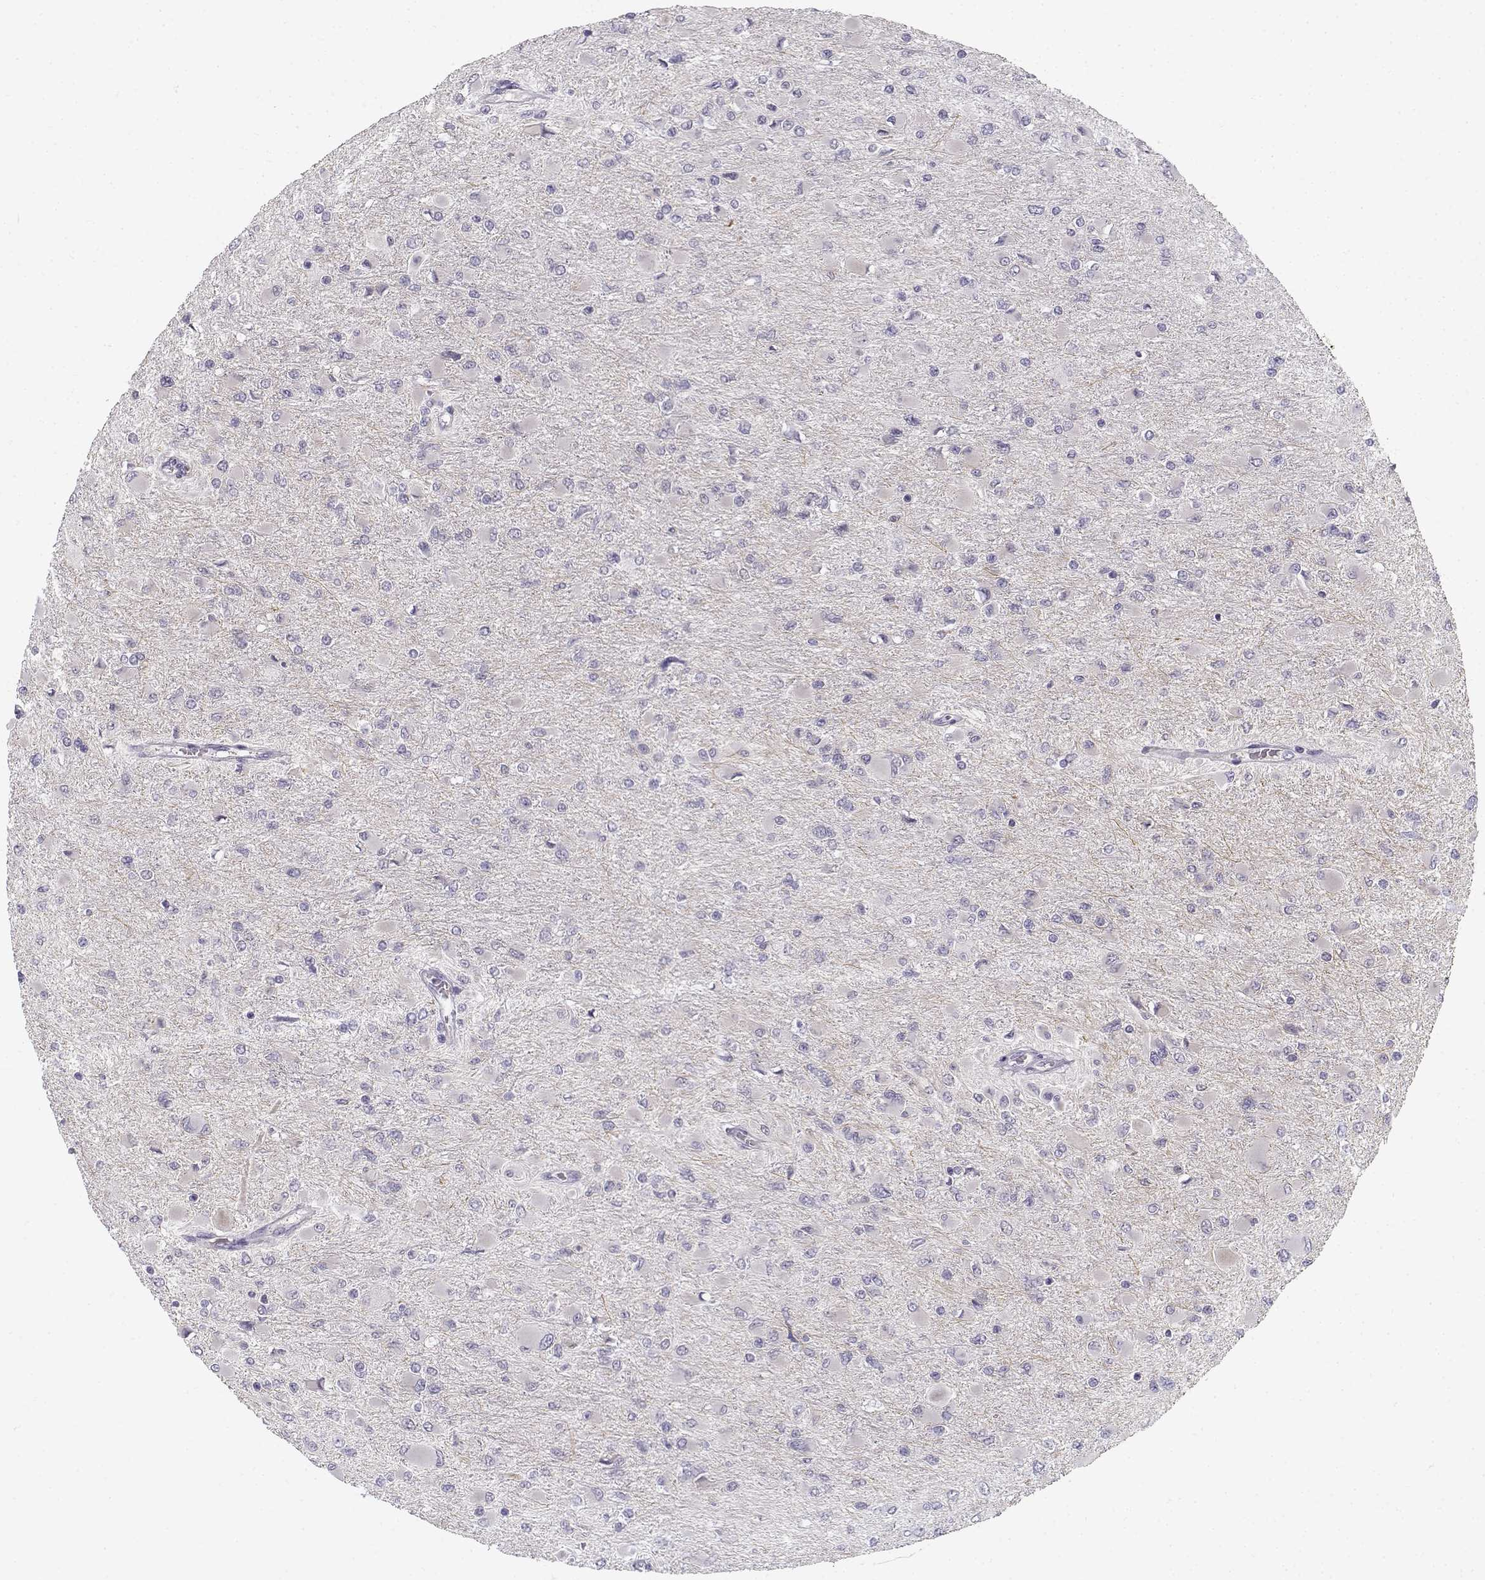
{"staining": {"intensity": "negative", "quantity": "none", "location": "none"}, "tissue": "glioma", "cell_type": "Tumor cells", "image_type": "cancer", "snomed": [{"axis": "morphology", "description": "Glioma, malignant, High grade"}, {"axis": "topography", "description": "Cerebral cortex"}], "caption": "High magnification brightfield microscopy of malignant glioma (high-grade) stained with DAB (3,3'-diaminobenzidine) (brown) and counterstained with hematoxylin (blue): tumor cells show no significant staining.", "gene": "DDX25", "patient": {"sex": "female", "age": 36}}